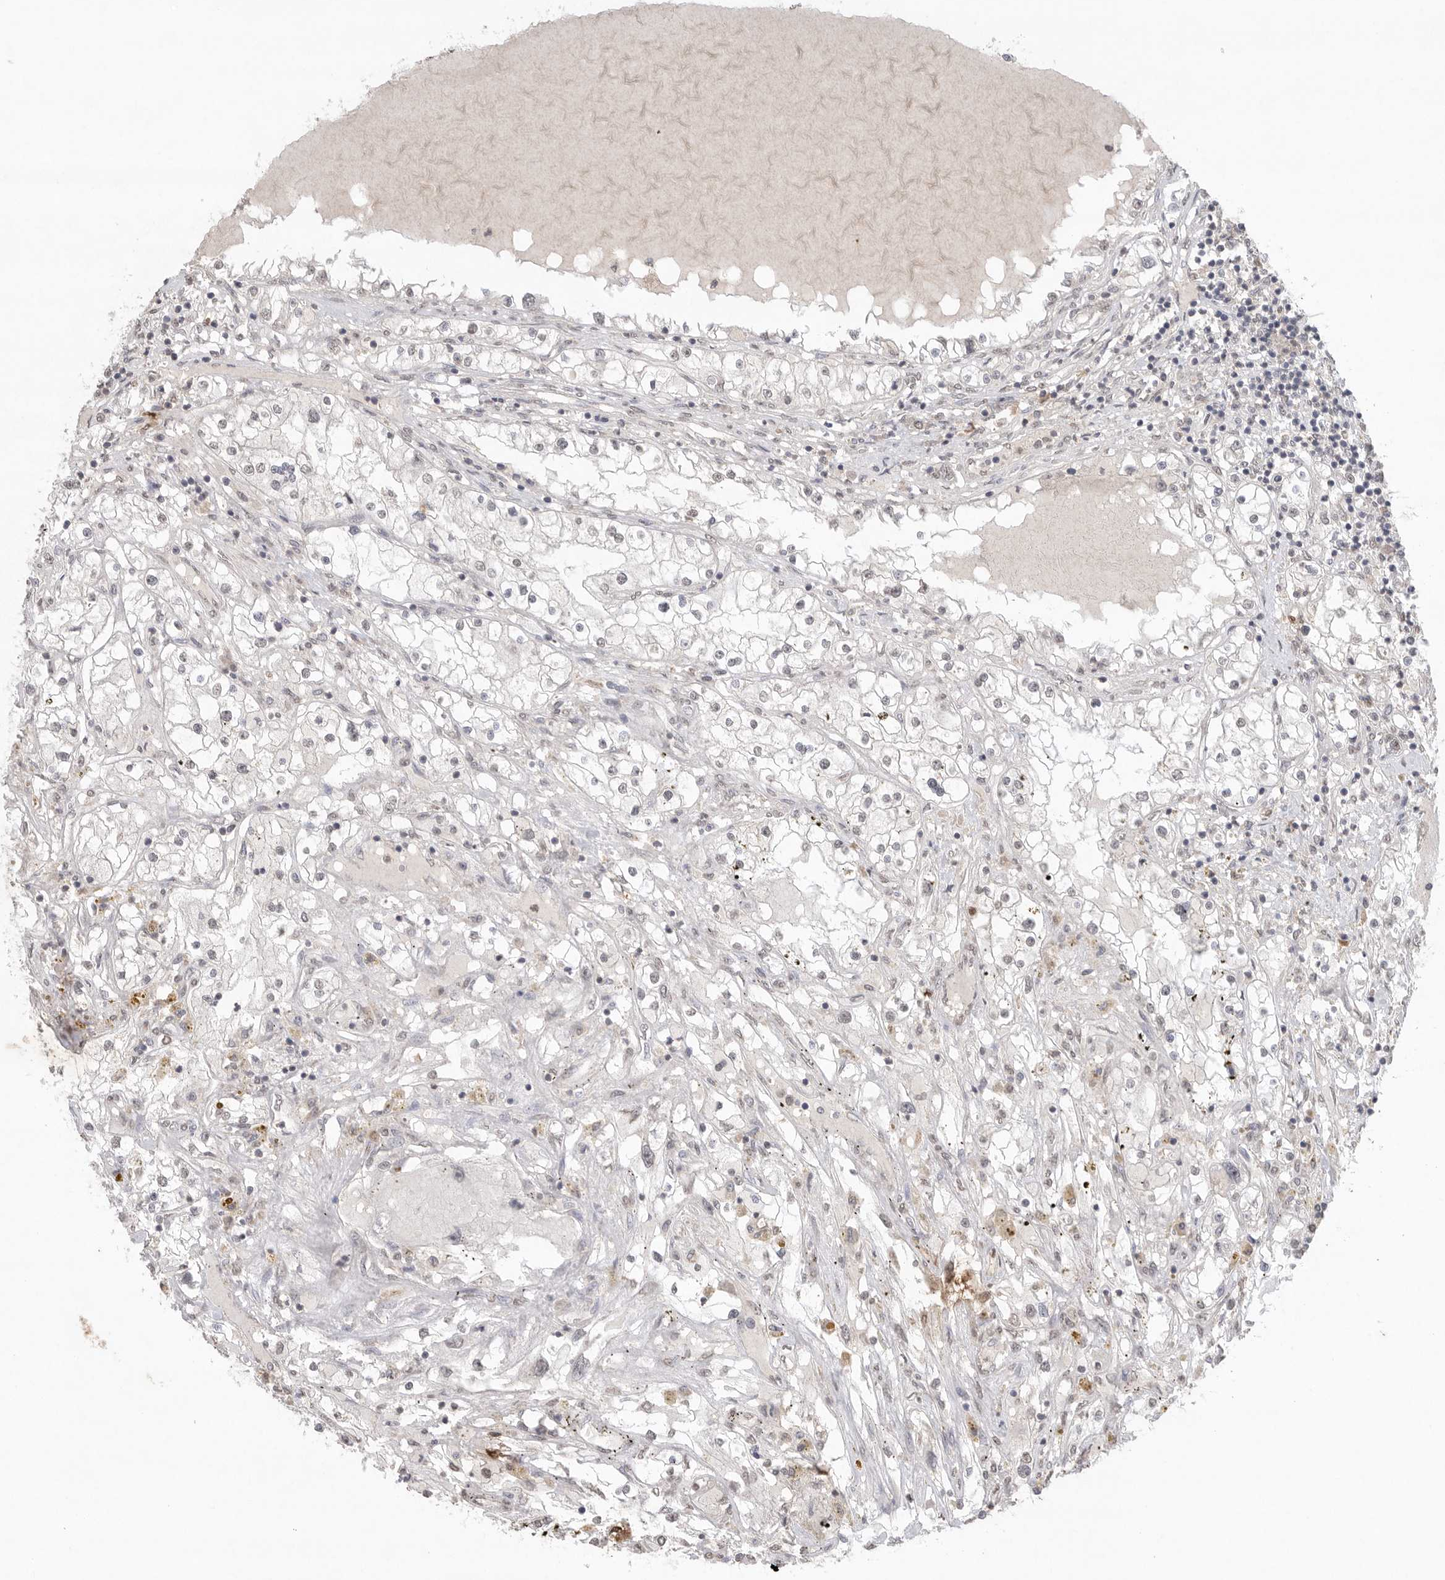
{"staining": {"intensity": "negative", "quantity": "none", "location": "none"}, "tissue": "renal cancer", "cell_type": "Tumor cells", "image_type": "cancer", "snomed": [{"axis": "morphology", "description": "Adenocarcinoma, NOS"}, {"axis": "topography", "description": "Kidney"}], "caption": "Tumor cells are negative for brown protein staining in adenocarcinoma (renal). (Immunohistochemistry, brightfield microscopy, high magnification).", "gene": "KLK5", "patient": {"sex": "male", "age": 68}}